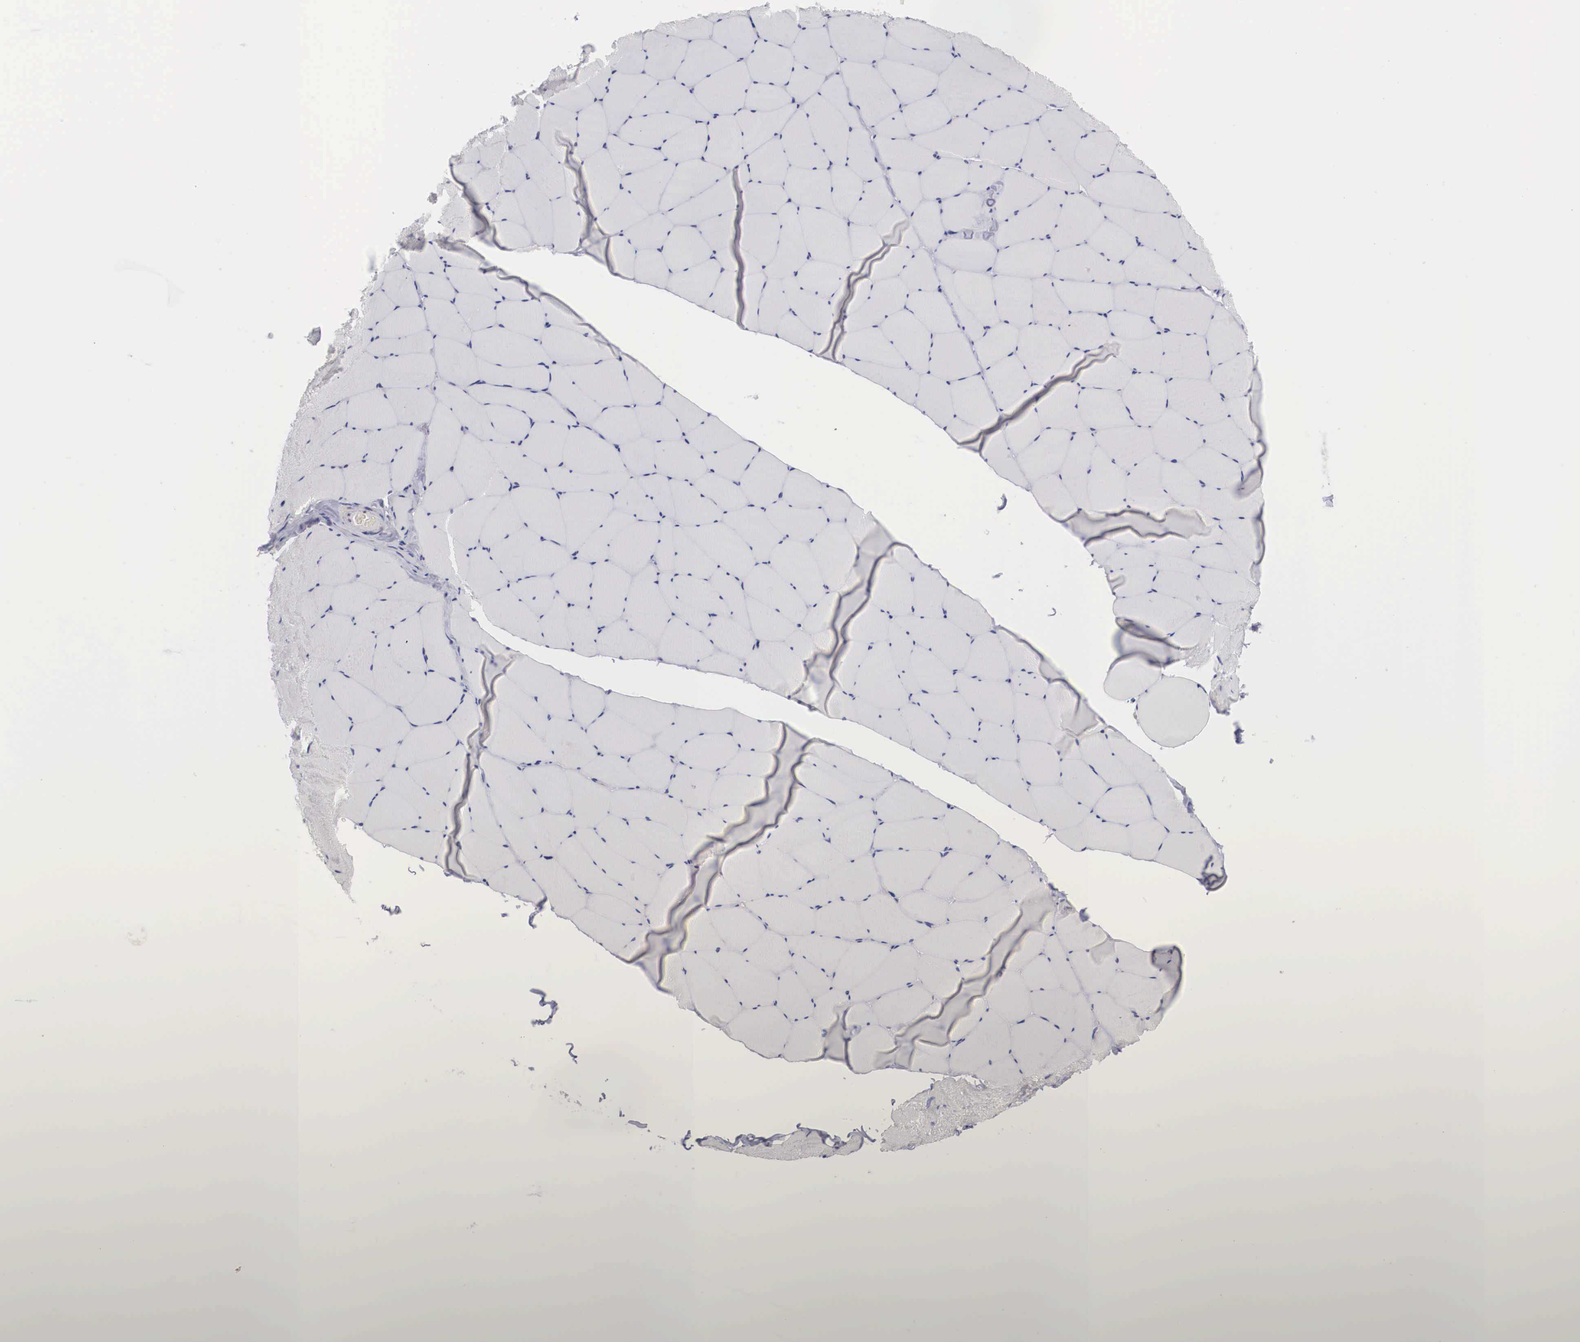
{"staining": {"intensity": "negative", "quantity": "none", "location": "none"}, "tissue": "skeletal muscle", "cell_type": "Myocytes", "image_type": "normal", "snomed": [{"axis": "morphology", "description": "Normal tissue, NOS"}, {"axis": "topography", "description": "Skeletal muscle"}, {"axis": "topography", "description": "Salivary gland"}], "caption": "This is an immunohistochemistry (IHC) image of benign skeletal muscle. There is no staining in myocytes.", "gene": "MAST4", "patient": {"sex": "male", "age": 62}}